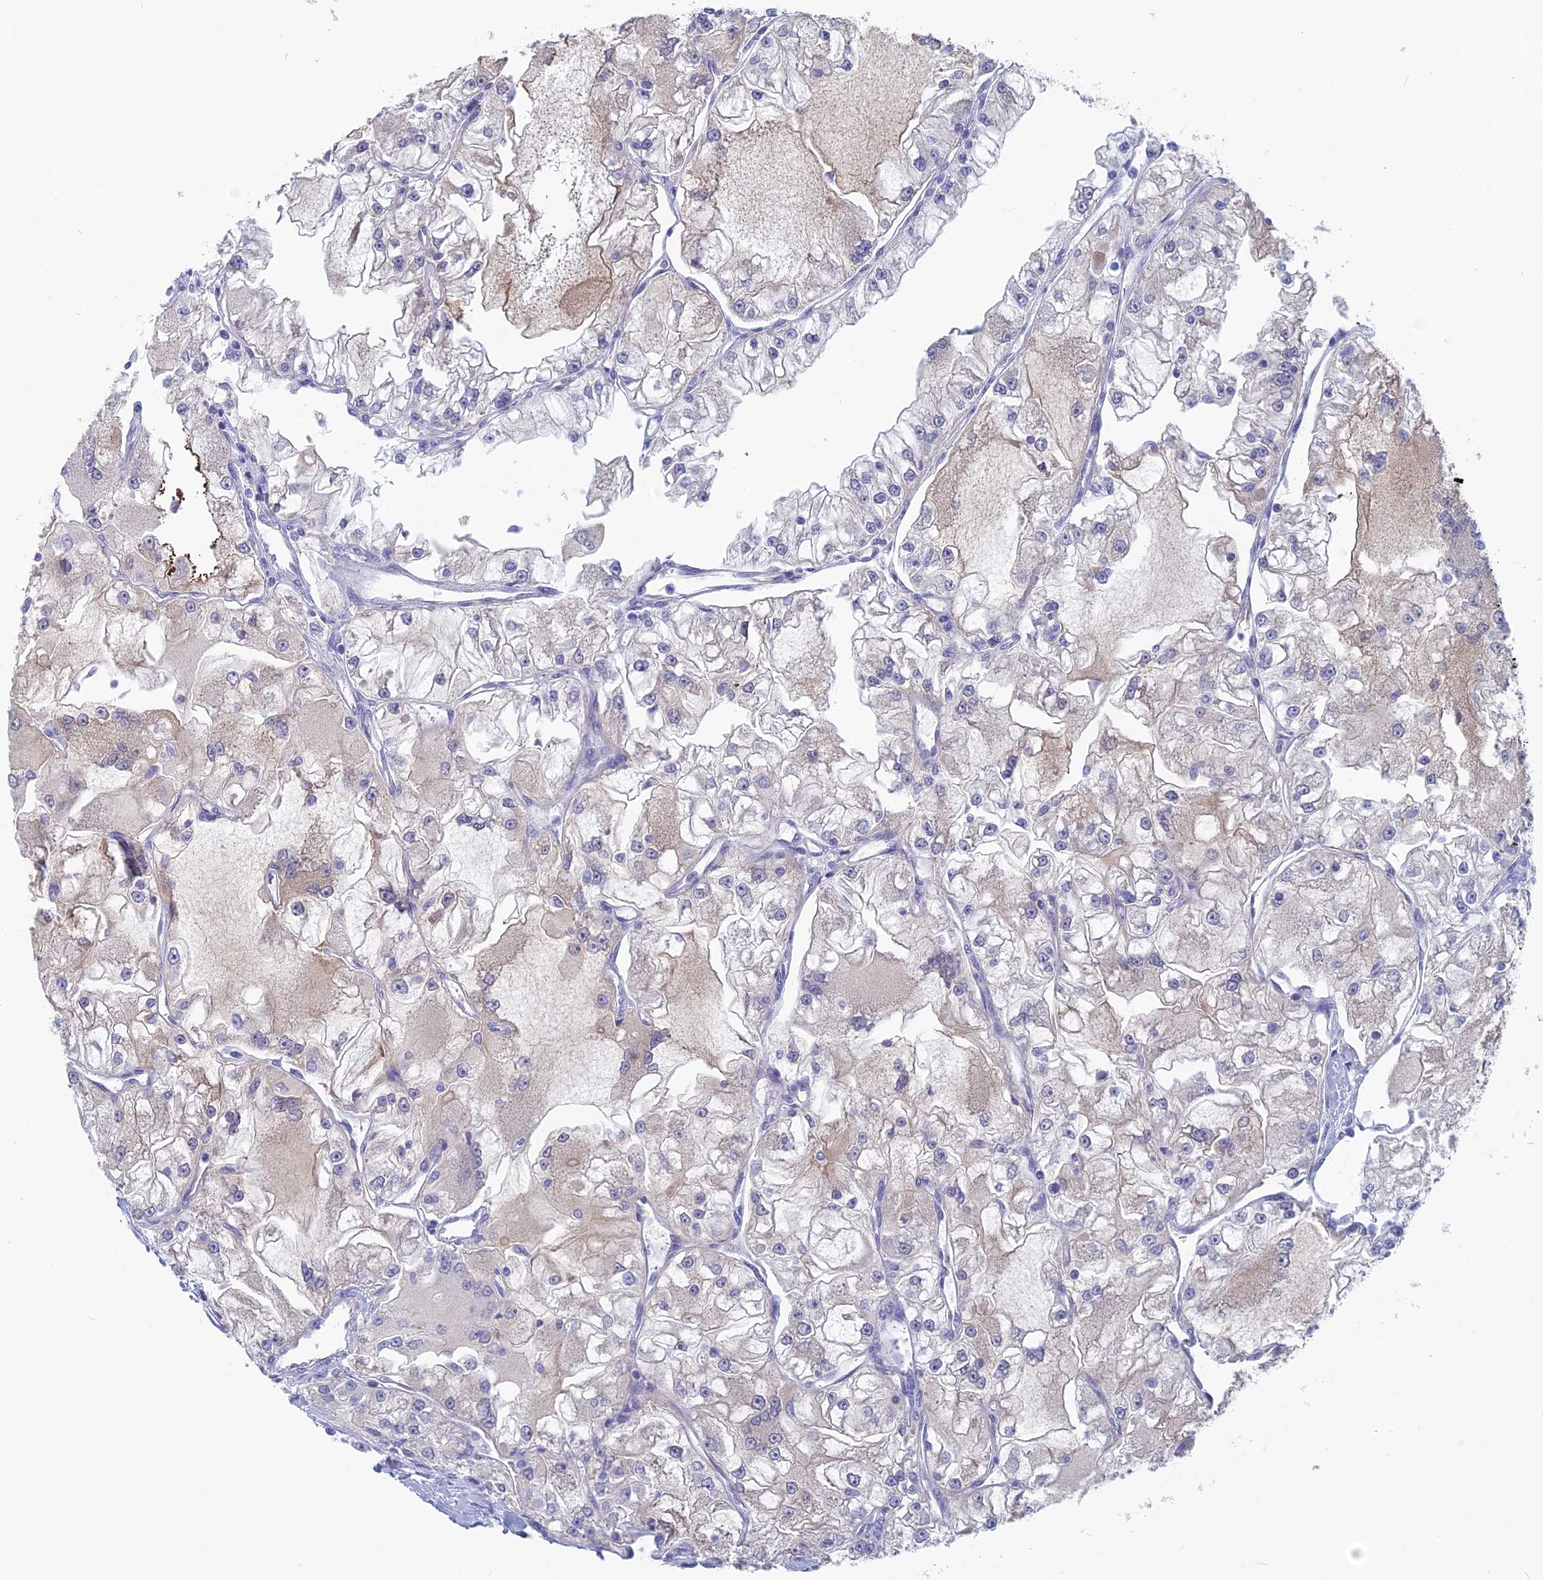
{"staining": {"intensity": "negative", "quantity": "none", "location": "none"}, "tissue": "renal cancer", "cell_type": "Tumor cells", "image_type": "cancer", "snomed": [{"axis": "morphology", "description": "Adenocarcinoma, NOS"}, {"axis": "topography", "description": "Kidney"}], "caption": "A photomicrograph of human renal cancer is negative for staining in tumor cells.", "gene": "MRI1", "patient": {"sex": "female", "age": 72}}